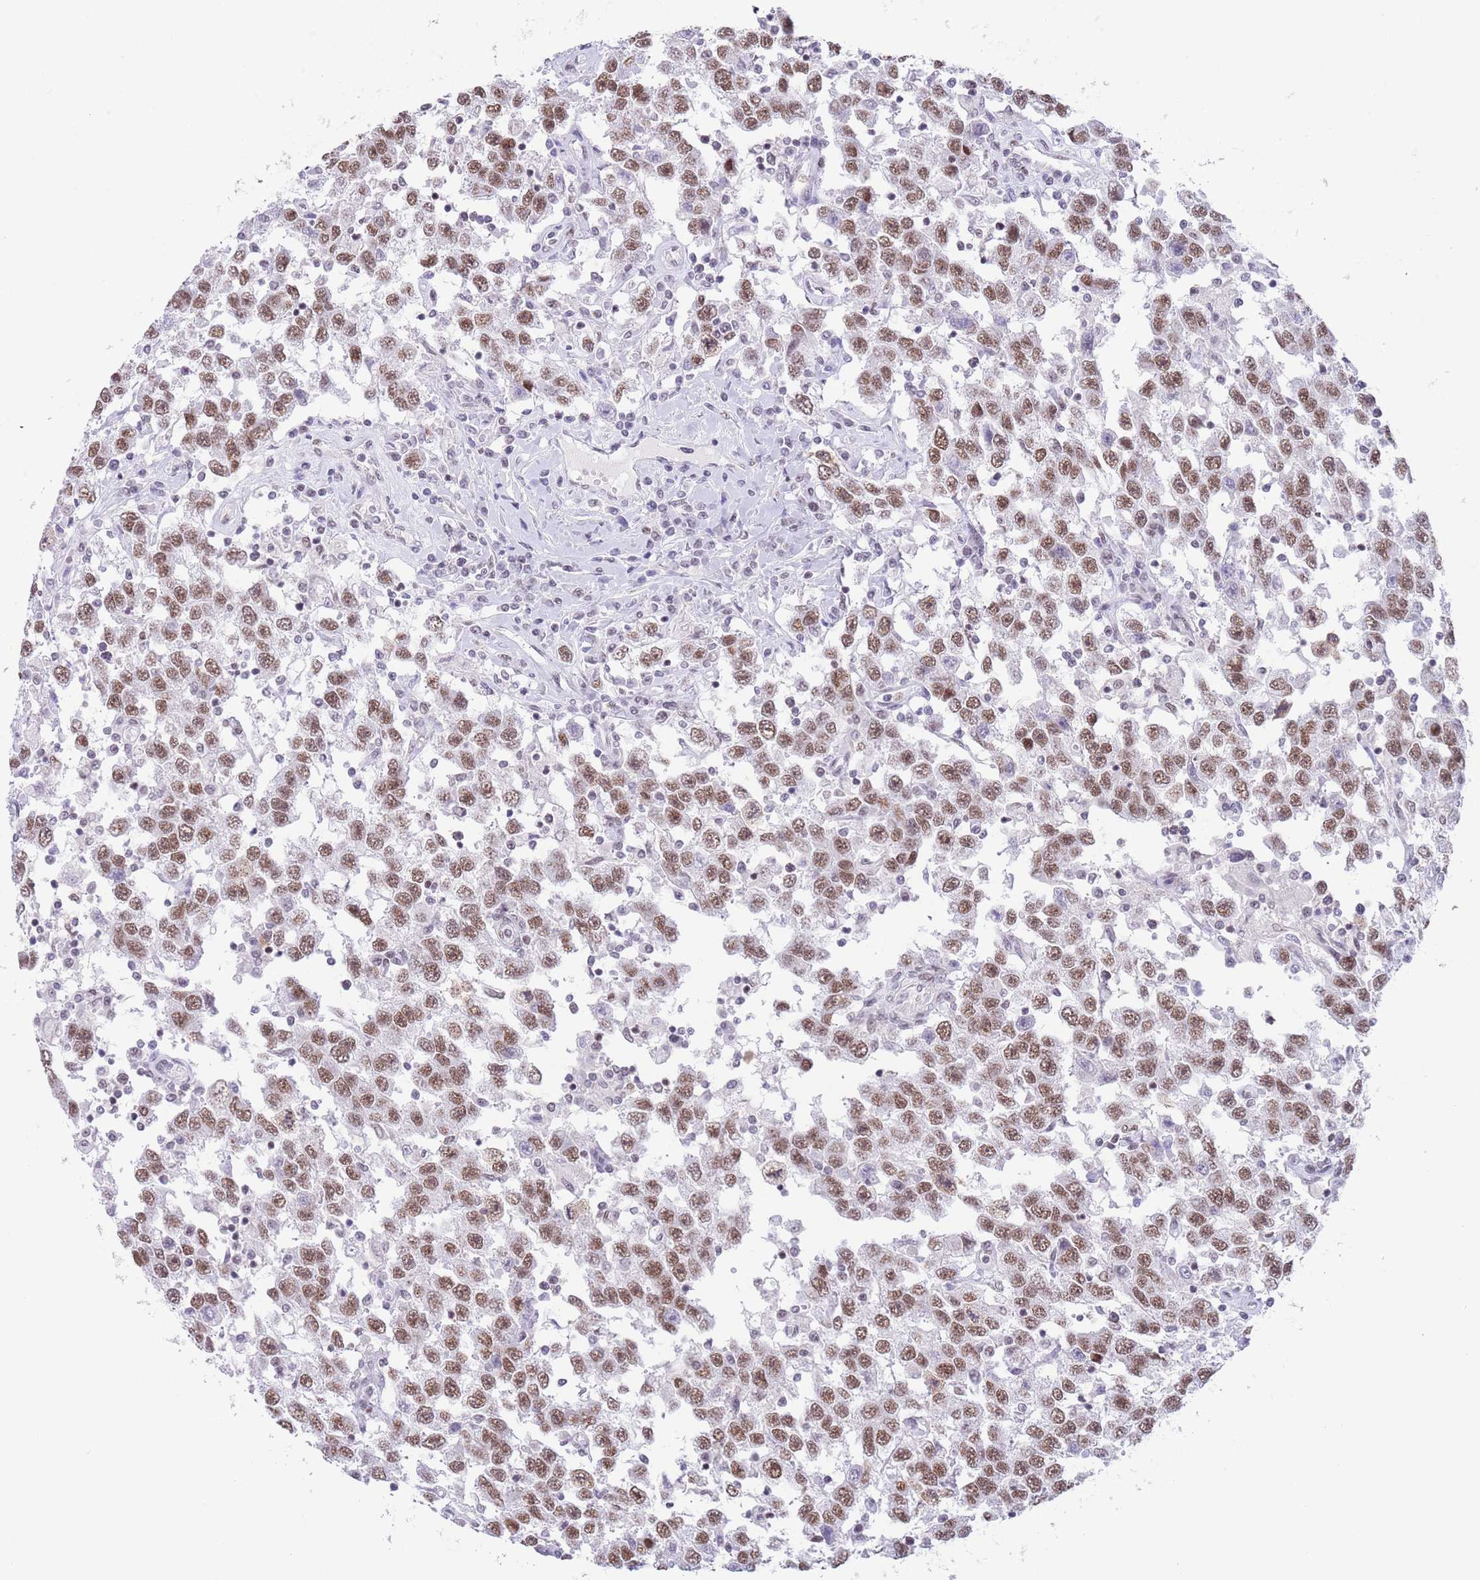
{"staining": {"intensity": "moderate", "quantity": ">75%", "location": "nuclear"}, "tissue": "testis cancer", "cell_type": "Tumor cells", "image_type": "cancer", "snomed": [{"axis": "morphology", "description": "Seminoma, NOS"}, {"axis": "topography", "description": "Testis"}], "caption": "Immunohistochemistry (IHC) of human seminoma (testis) exhibits medium levels of moderate nuclear expression in about >75% of tumor cells.", "gene": "ZNF382", "patient": {"sex": "male", "age": 41}}